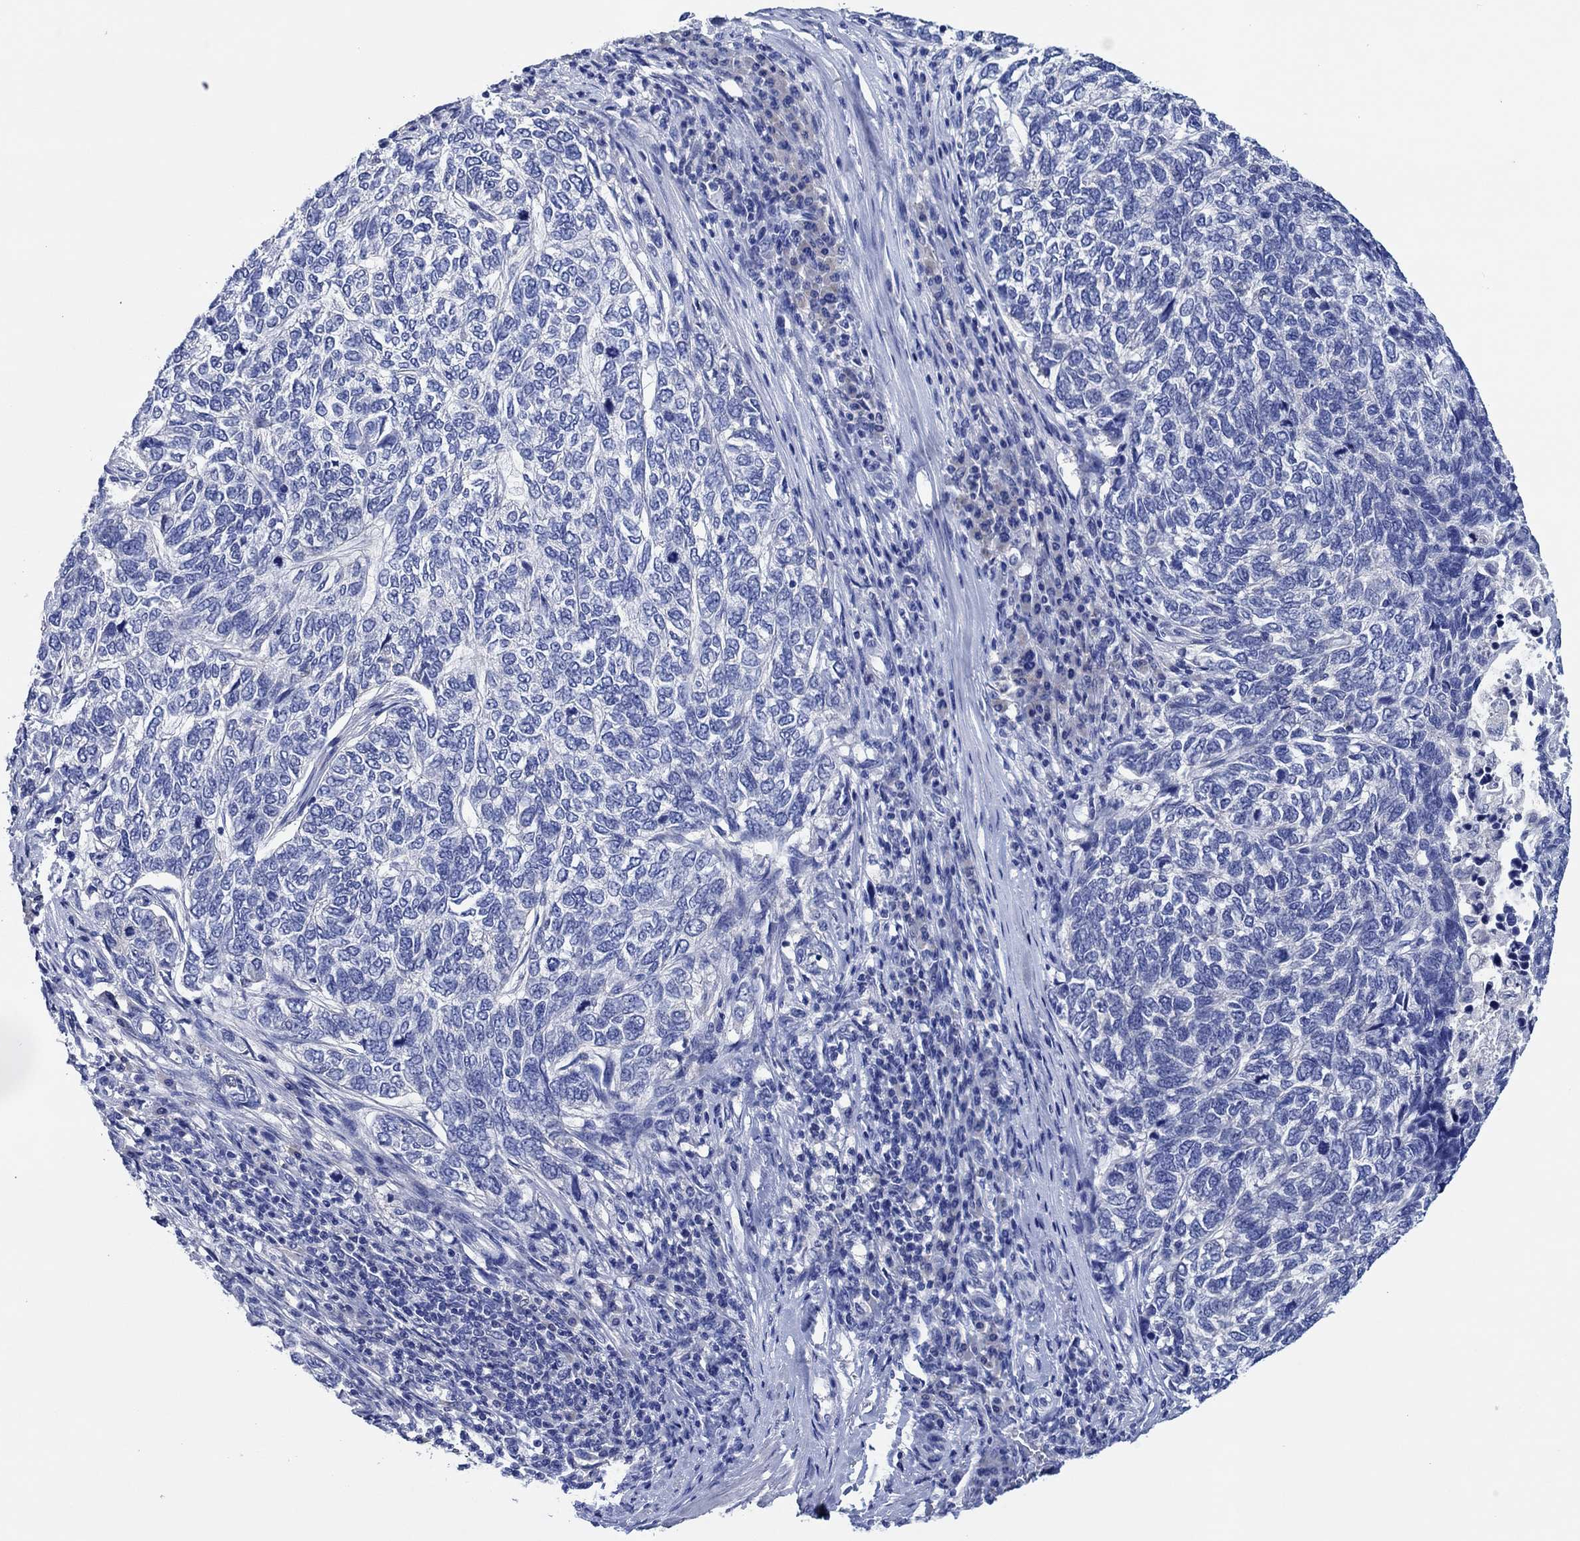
{"staining": {"intensity": "negative", "quantity": "none", "location": "none"}, "tissue": "skin cancer", "cell_type": "Tumor cells", "image_type": "cancer", "snomed": [{"axis": "morphology", "description": "Basal cell carcinoma"}, {"axis": "topography", "description": "Skin"}], "caption": "Tumor cells show no significant protein staining in basal cell carcinoma (skin). Nuclei are stained in blue.", "gene": "CPNE6", "patient": {"sex": "female", "age": 65}}